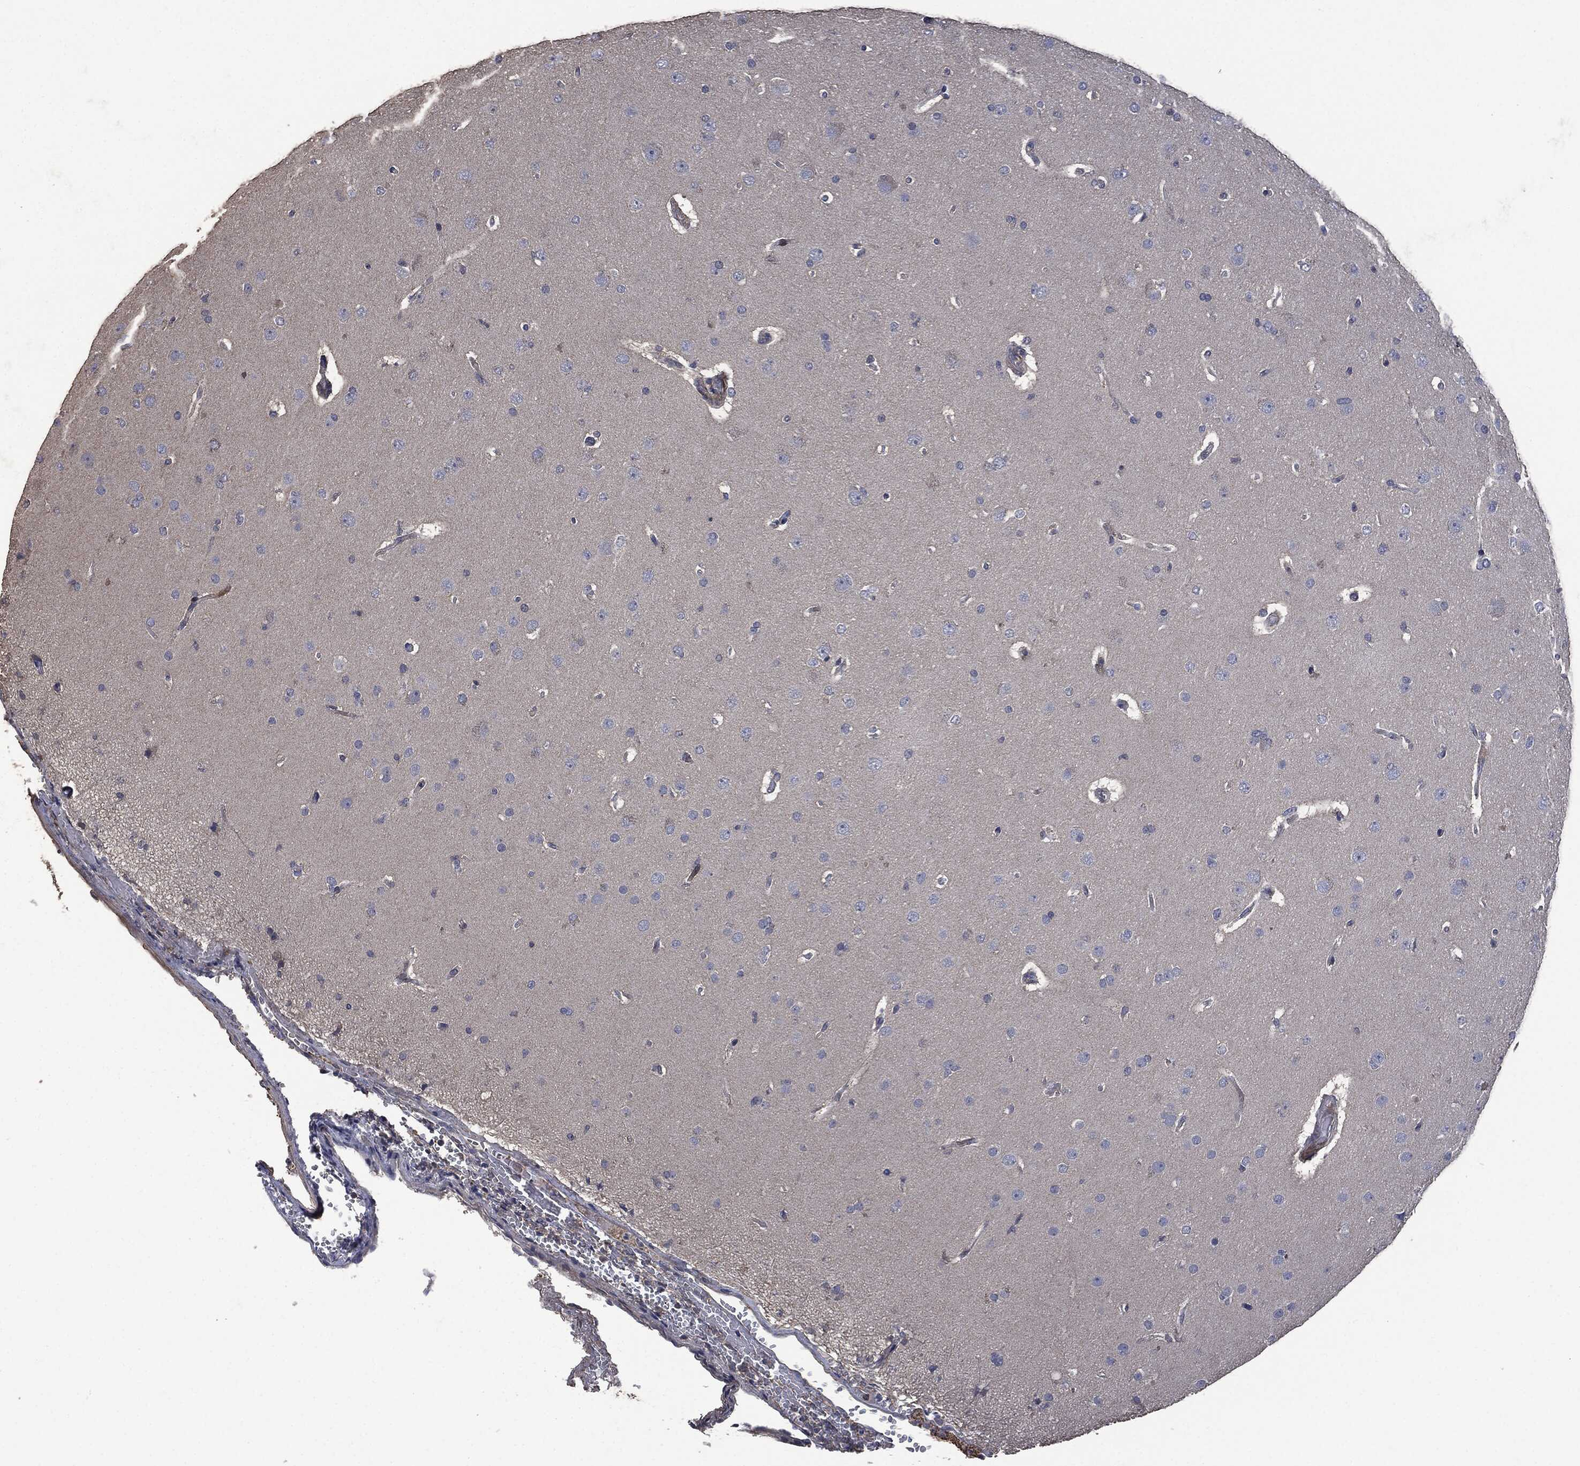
{"staining": {"intensity": "negative", "quantity": "none", "location": "none"}, "tissue": "glioma", "cell_type": "Tumor cells", "image_type": "cancer", "snomed": [{"axis": "morphology", "description": "Glioma, malignant, NOS"}, {"axis": "topography", "description": "Cerebral cortex"}], "caption": "Immunohistochemical staining of human malignant glioma shows no significant staining in tumor cells. (DAB immunohistochemistry (IHC), high magnification).", "gene": "MSLN", "patient": {"sex": "male", "age": 58}}